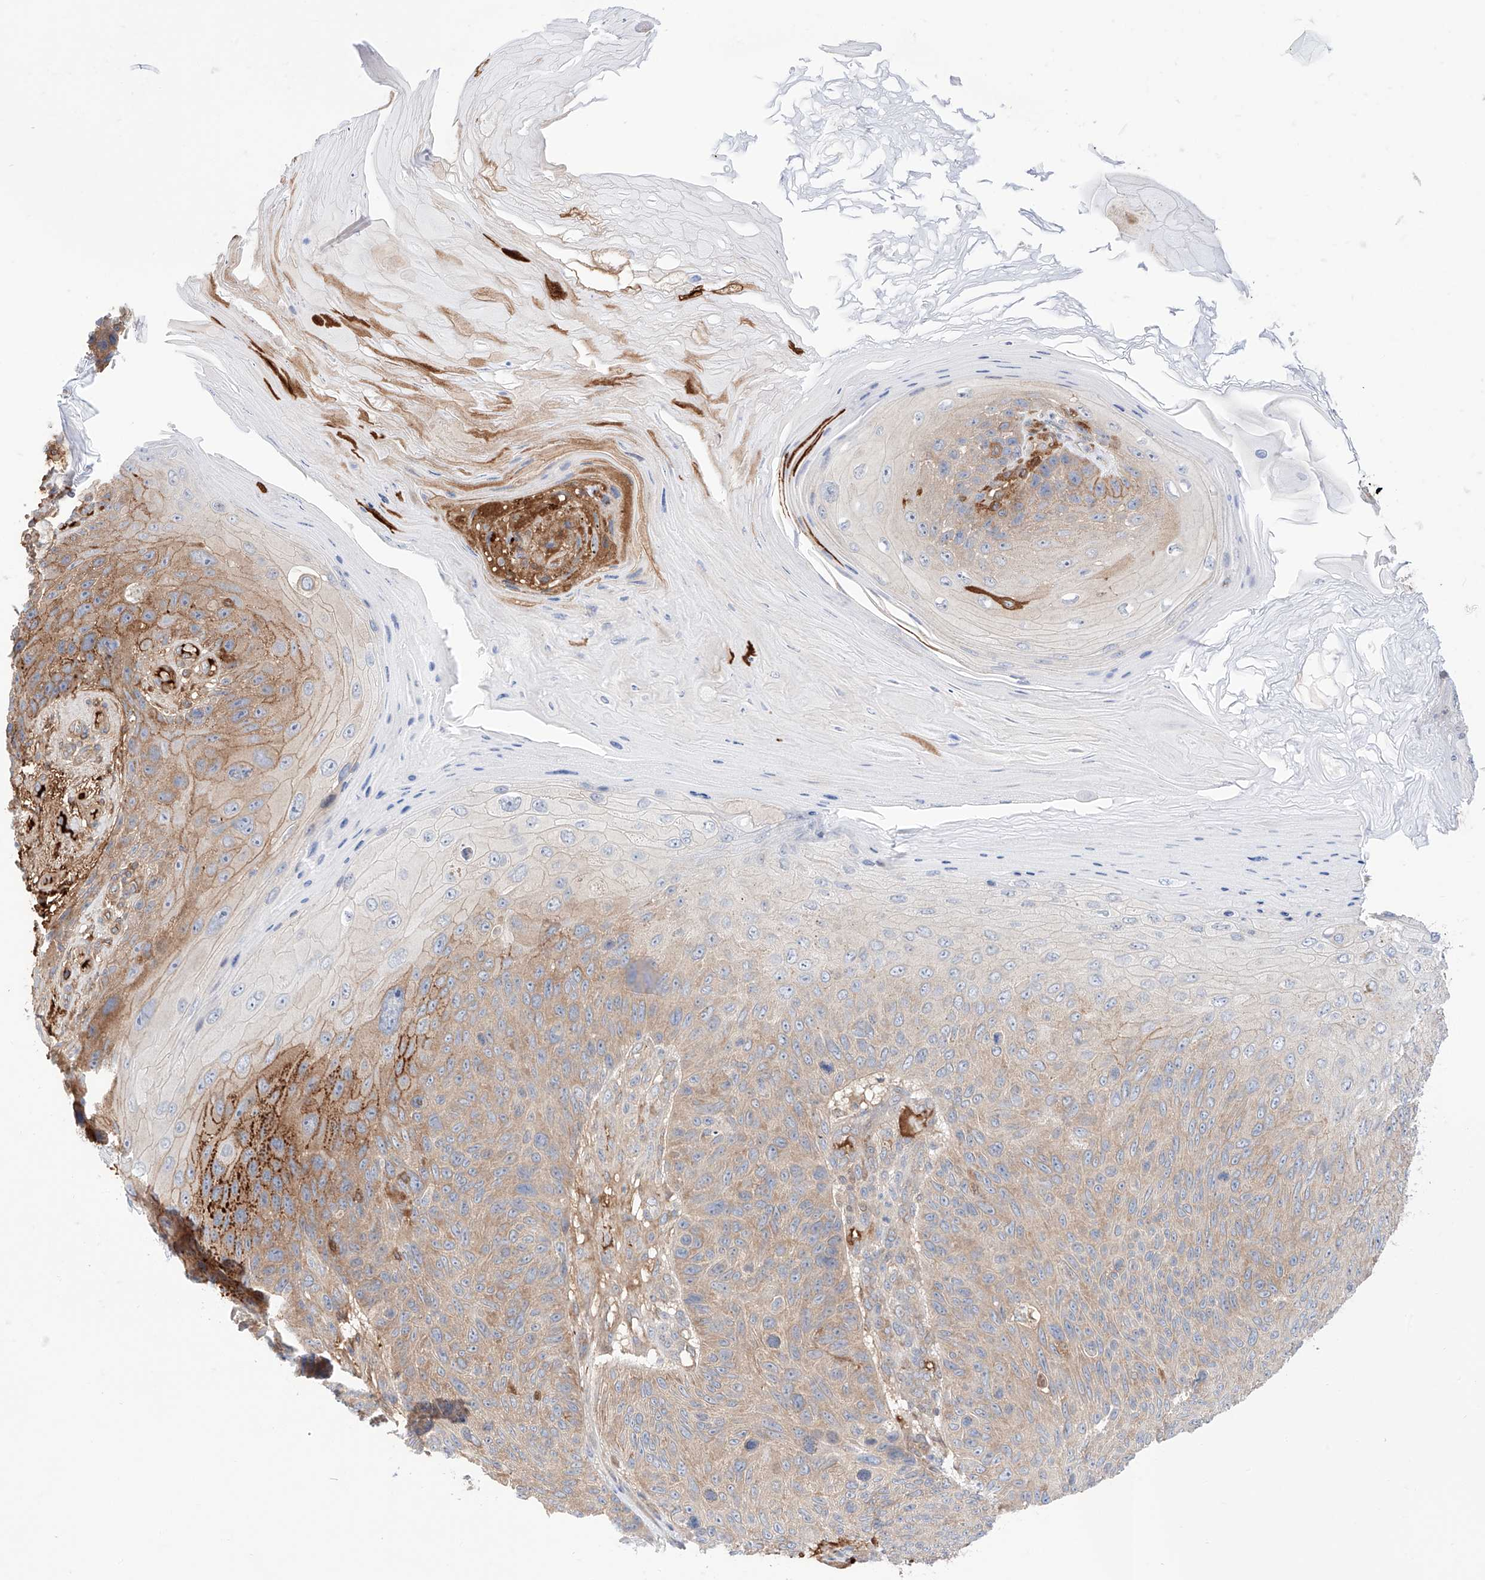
{"staining": {"intensity": "moderate", "quantity": "<25%", "location": "cytoplasmic/membranous"}, "tissue": "skin cancer", "cell_type": "Tumor cells", "image_type": "cancer", "snomed": [{"axis": "morphology", "description": "Squamous cell carcinoma, NOS"}, {"axis": "topography", "description": "Skin"}], "caption": "Immunohistochemistry of skin cancer displays low levels of moderate cytoplasmic/membranous staining in about <25% of tumor cells. The staining was performed using DAB to visualize the protein expression in brown, while the nuclei were stained in blue with hematoxylin (Magnification: 20x).", "gene": "PGGT1B", "patient": {"sex": "female", "age": 88}}